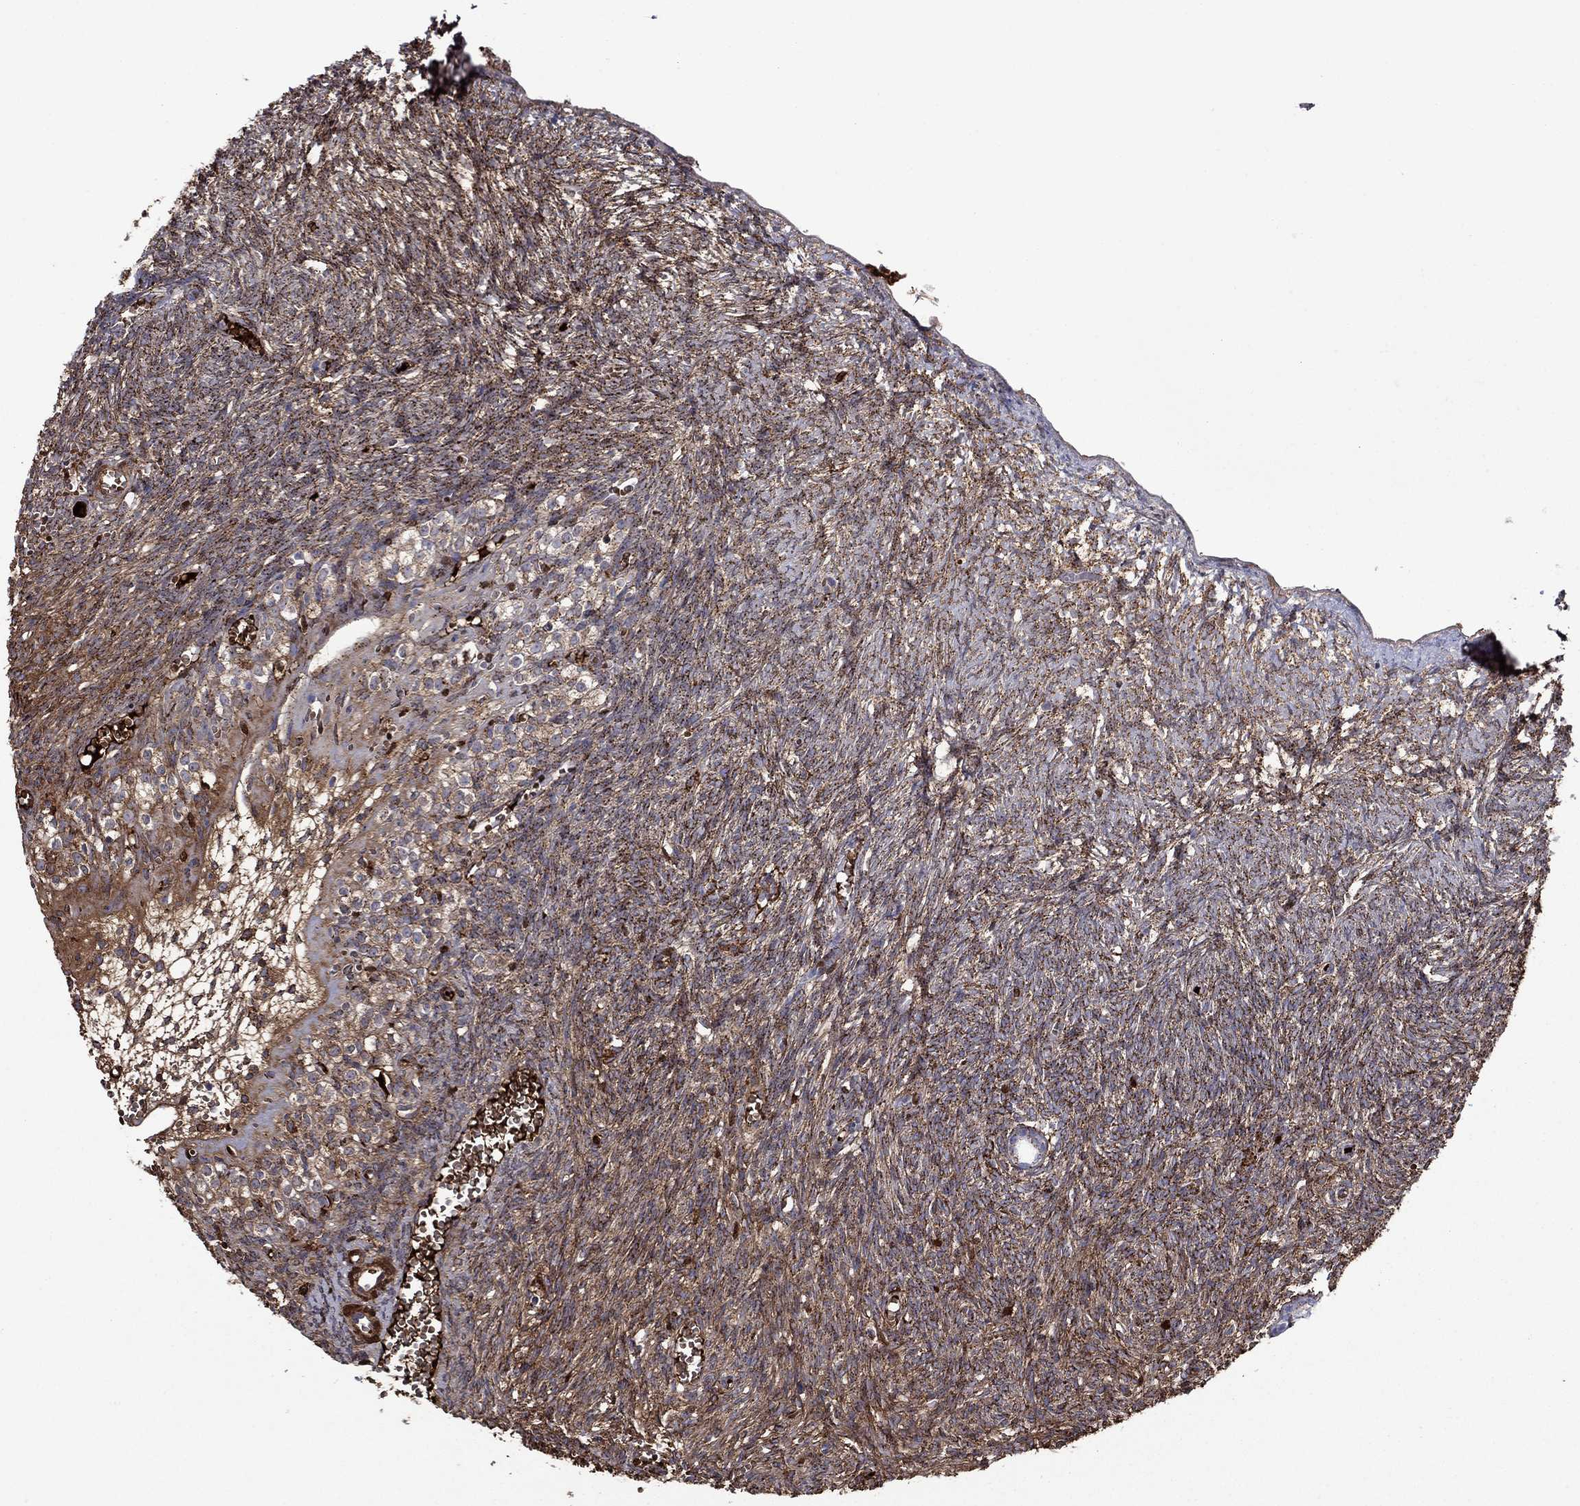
{"staining": {"intensity": "negative", "quantity": "none", "location": "none"}, "tissue": "ovary", "cell_type": "Follicle cells", "image_type": "normal", "snomed": [{"axis": "morphology", "description": "Normal tissue, NOS"}, {"axis": "topography", "description": "Ovary"}], "caption": "DAB (3,3'-diaminobenzidine) immunohistochemical staining of normal ovary demonstrates no significant staining in follicle cells. (Brightfield microscopy of DAB (3,3'-diaminobenzidine) immunohistochemistry at high magnification).", "gene": "HPX", "patient": {"sex": "female", "age": 43}}